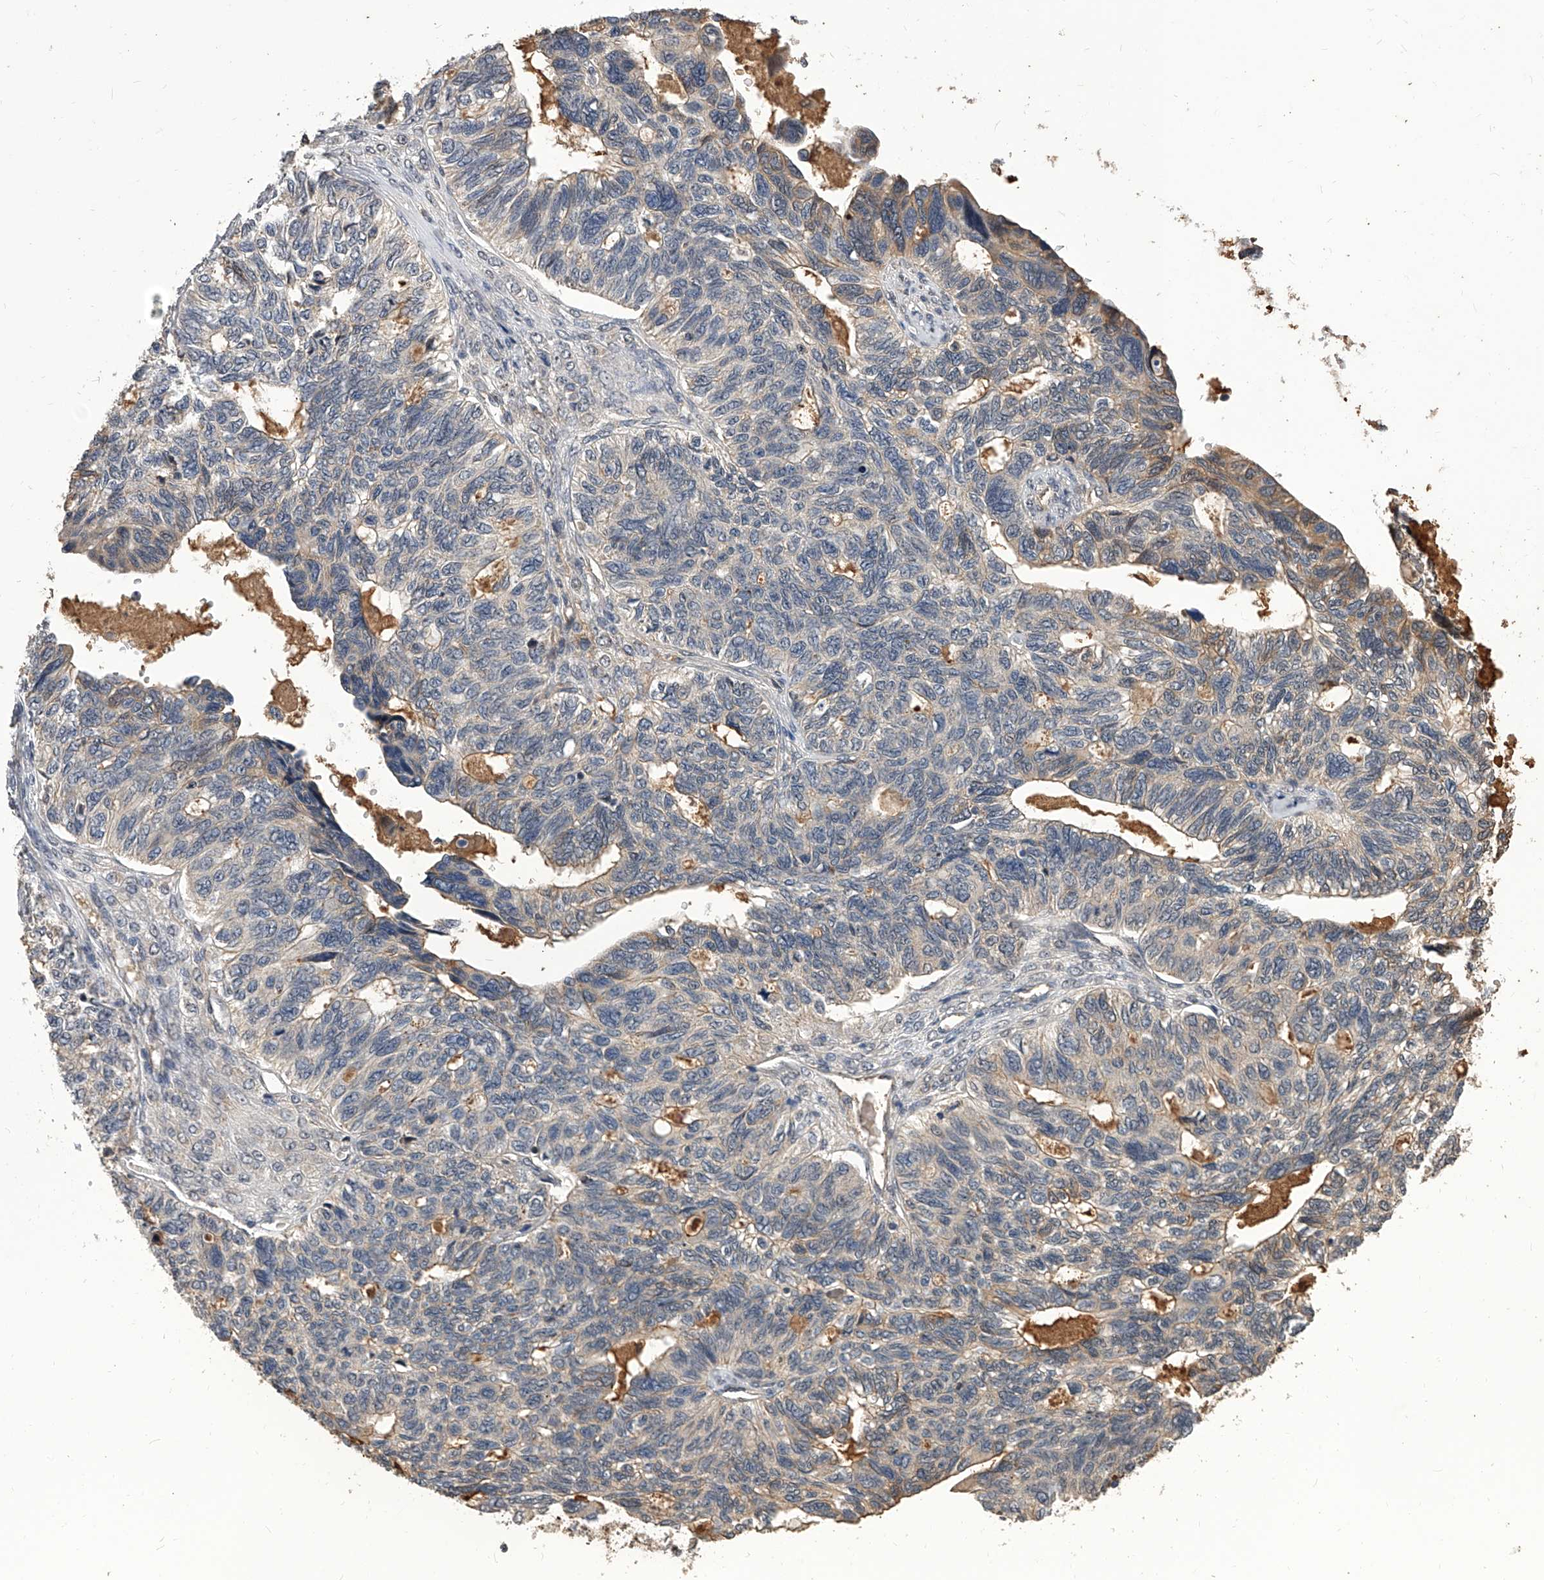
{"staining": {"intensity": "weak", "quantity": "<25%", "location": "cytoplasmic/membranous"}, "tissue": "ovarian cancer", "cell_type": "Tumor cells", "image_type": "cancer", "snomed": [{"axis": "morphology", "description": "Cystadenocarcinoma, serous, NOS"}, {"axis": "topography", "description": "Ovary"}], "caption": "Human serous cystadenocarcinoma (ovarian) stained for a protein using immunohistochemistry exhibits no expression in tumor cells.", "gene": "CFAP410", "patient": {"sex": "female", "age": 79}}